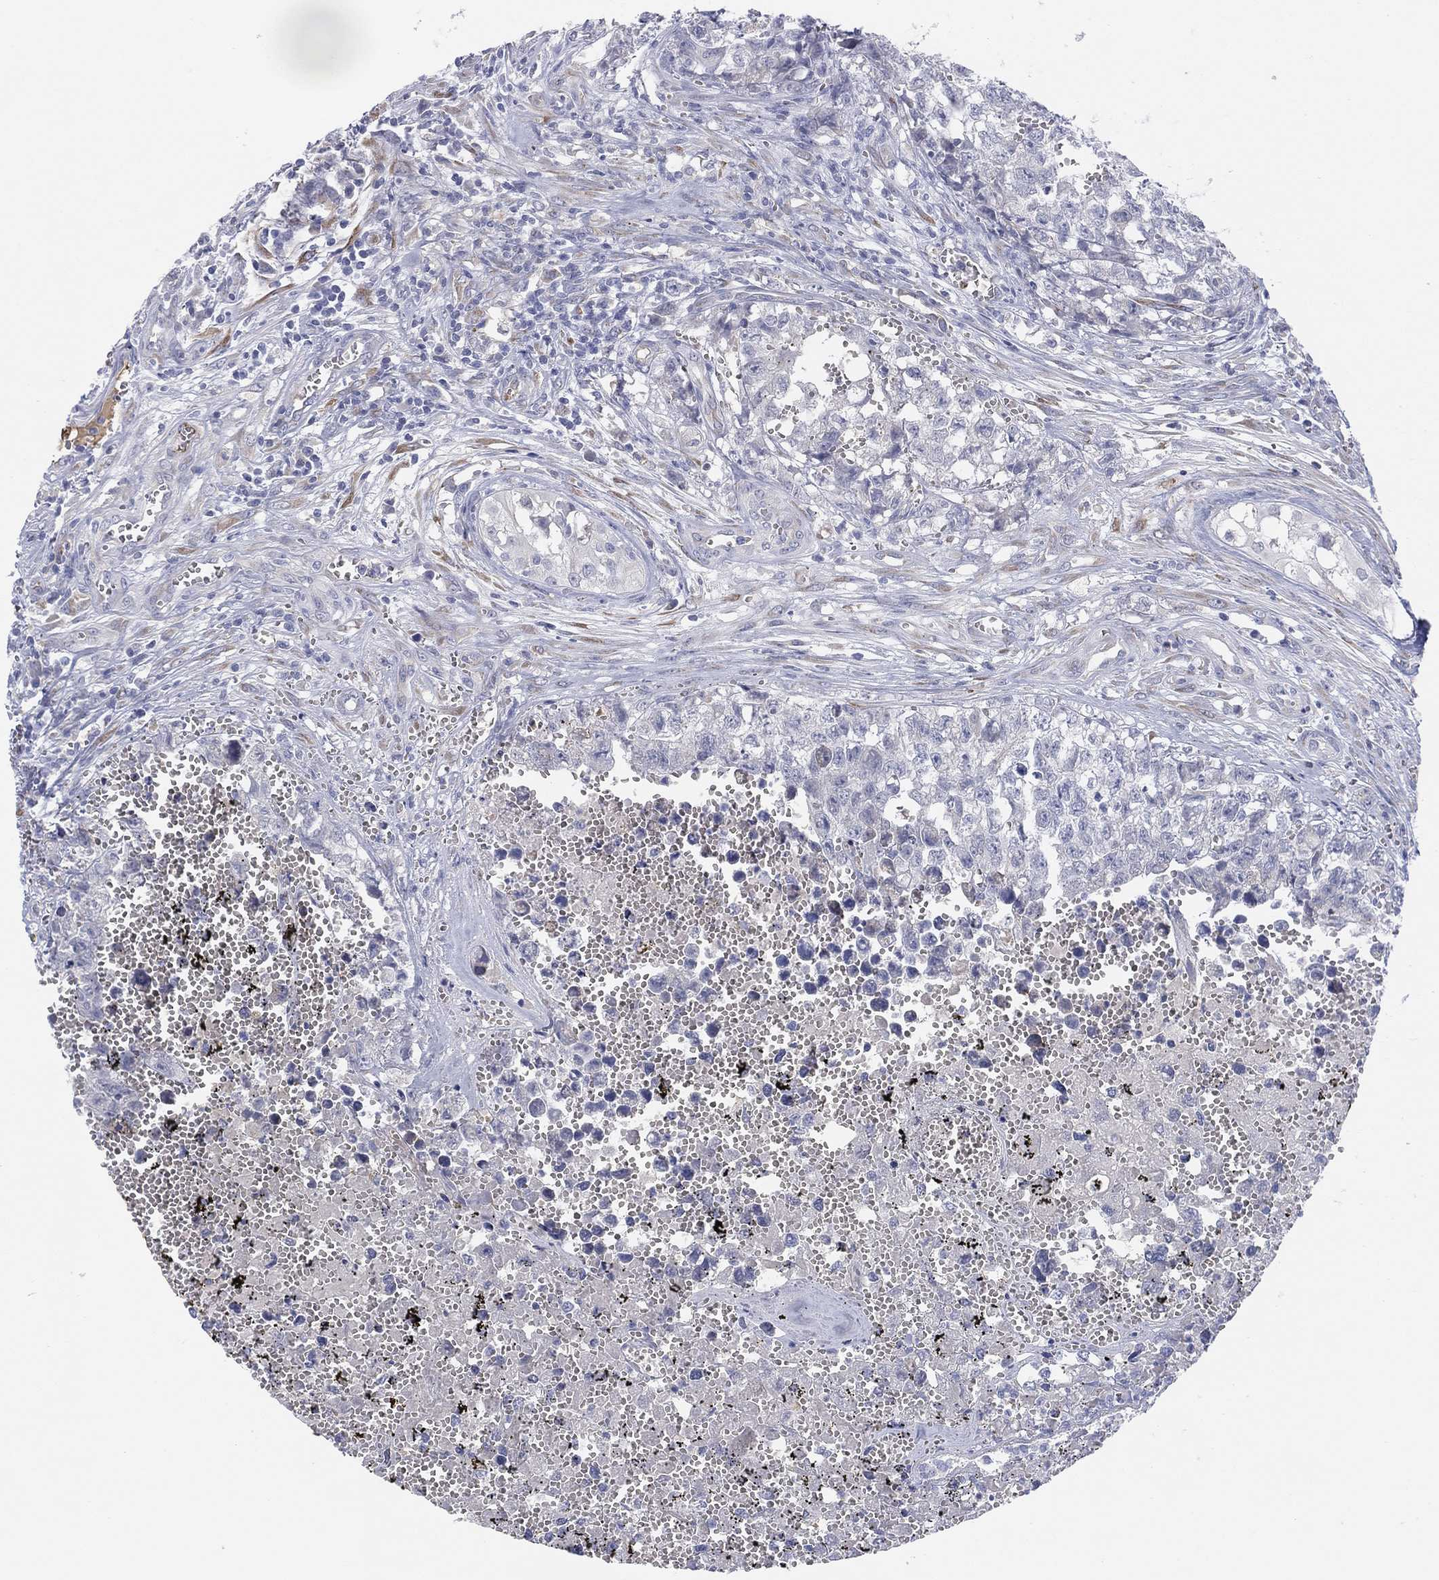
{"staining": {"intensity": "negative", "quantity": "none", "location": "none"}, "tissue": "testis cancer", "cell_type": "Tumor cells", "image_type": "cancer", "snomed": [{"axis": "morphology", "description": "Seminoma, NOS"}, {"axis": "morphology", "description": "Carcinoma, Embryonal, NOS"}, {"axis": "topography", "description": "Testis"}], "caption": "Immunohistochemistry image of human testis embryonal carcinoma stained for a protein (brown), which shows no staining in tumor cells. (DAB (3,3'-diaminobenzidine) IHC with hematoxylin counter stain).", "gene": "MLF1", "patient": {"sex": "male", "age": 22}}